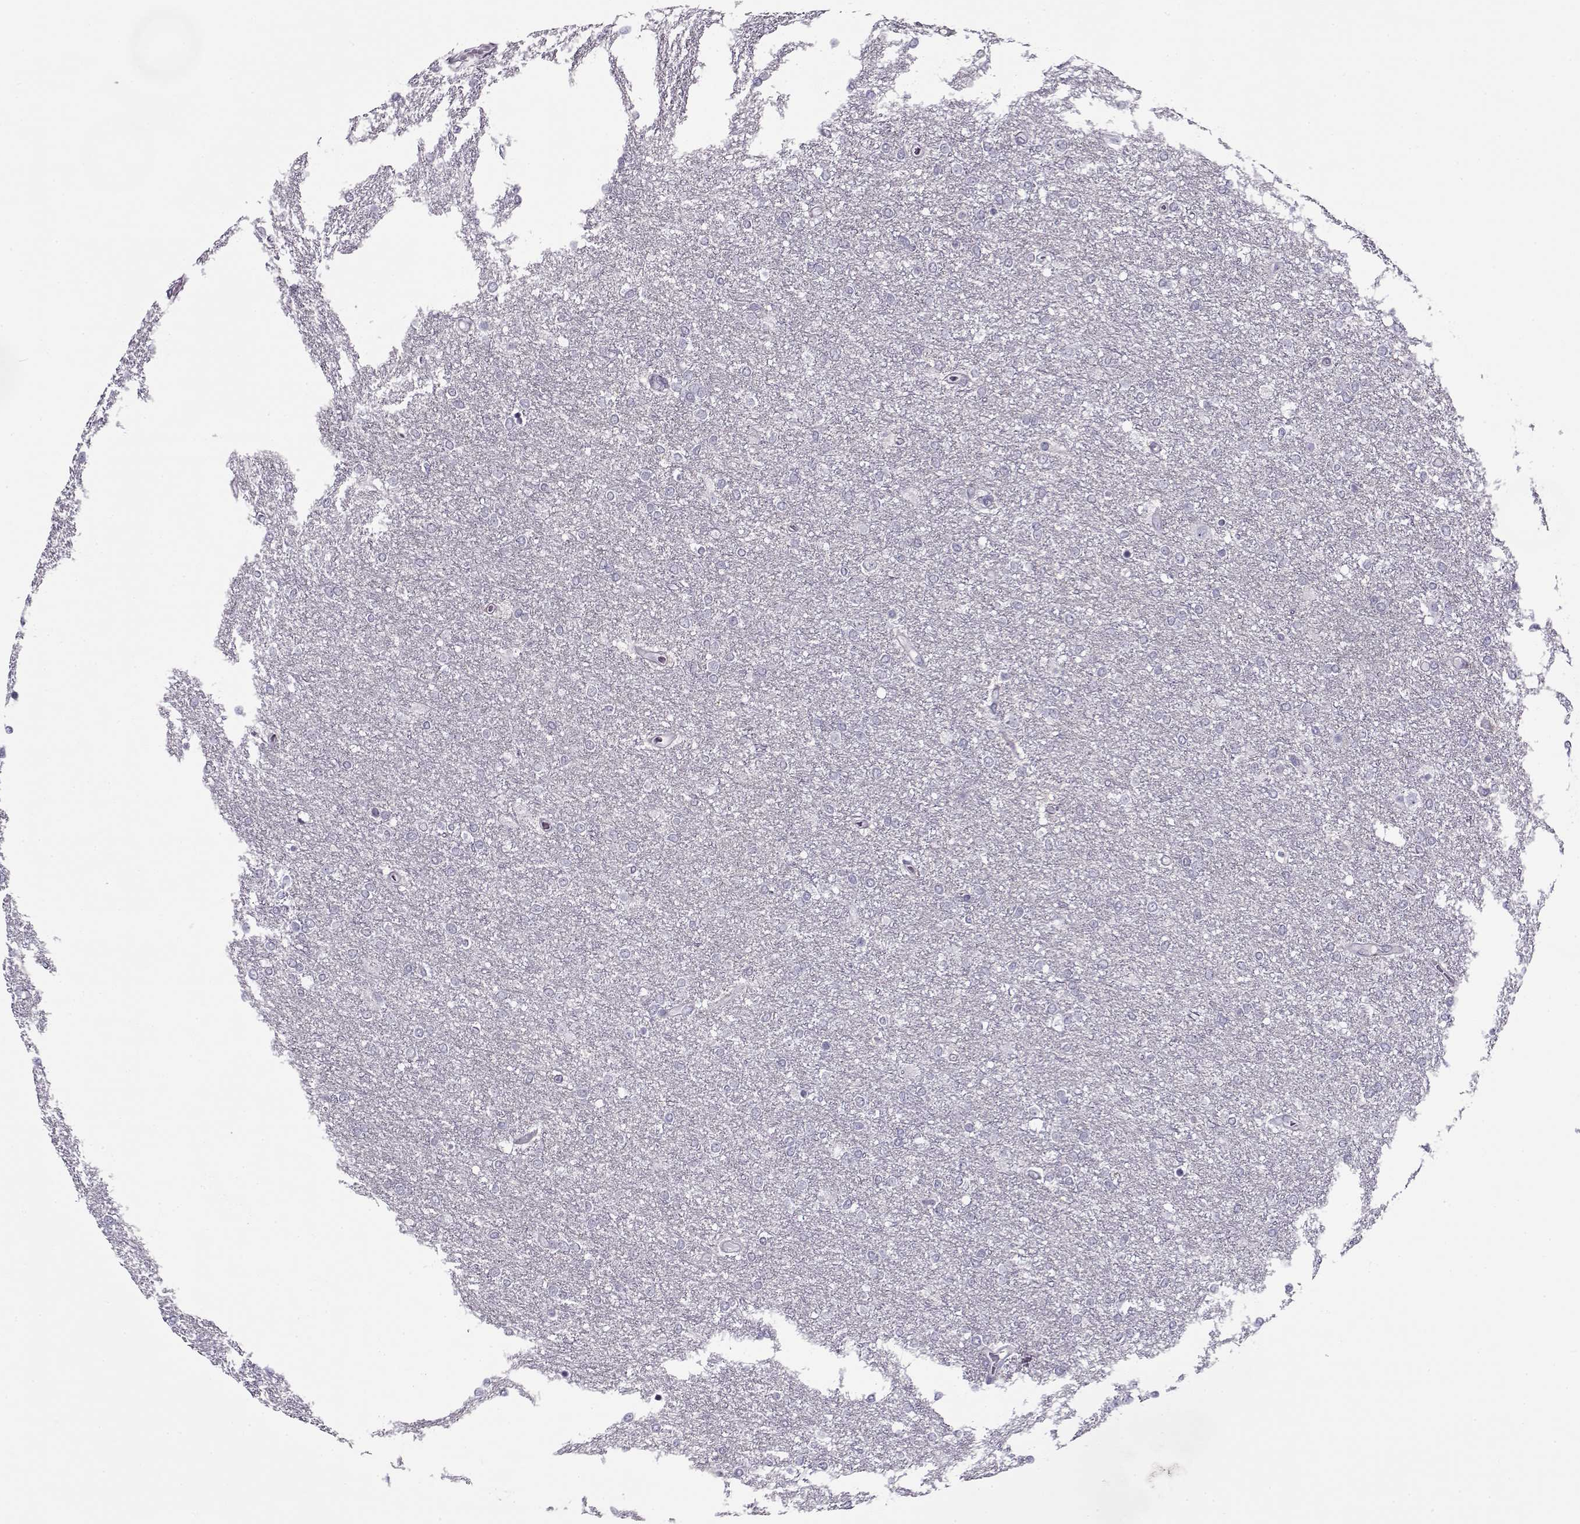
{"staining": {"intensity": "negative", "quantity": "none", "location": "none"}, "tissue": "glioma", "cell_type": "Tumor cells", "image_type": "cancer", "snomed": [{"axis": "morphology", "description": "Glioma, malignant, High grade"}, {"axis": "topography", "description": "Brain"}], "caption": "The immunohistochemistry micrograph has no significant expression in tumor cells of glioma tissue.", "gene": "PP2D1", "patient": {"sex": "female", "age": 61}}